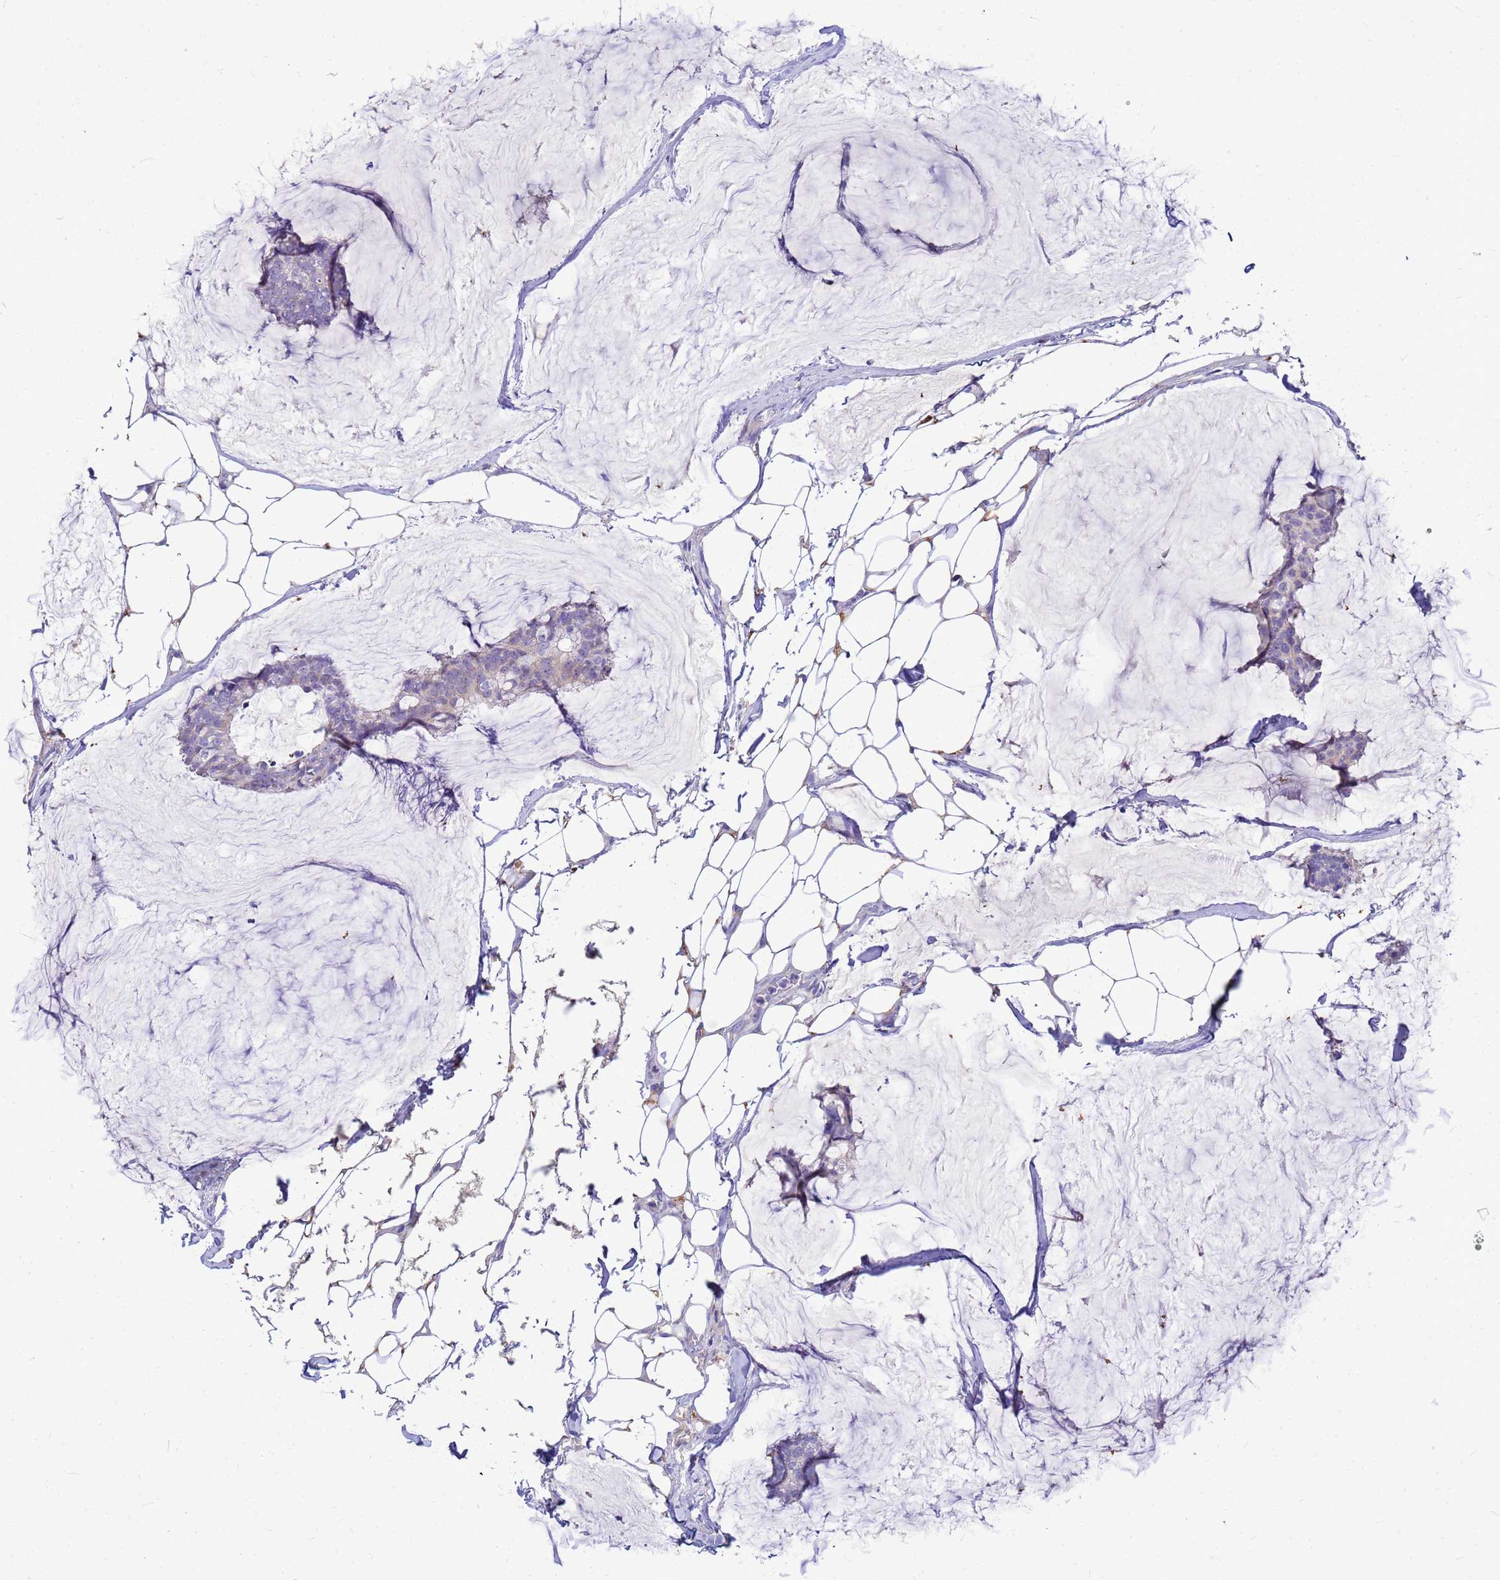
{"staining": {"intensity": "negative", "quantity": "none", "location": "none"}, "tissue": "breast cancer", "cell_type": "Tumor cells", "image_type": "cancer", "snomed": [{"axis": "morphology", "description": "Duct carcinoma"}, {"axis": "topography", "description": "Breast"}], "caption": "A micrograph of human breast cancer is negative for staining in tumor cells. (Stains: DAB immunohistochemistry (IHC) with hematoxylin counter stain, Microscopy: brightfield microscopy at high magnification).", "gene": "DPRX", "patient": {"sex": "female", "age": 93}}